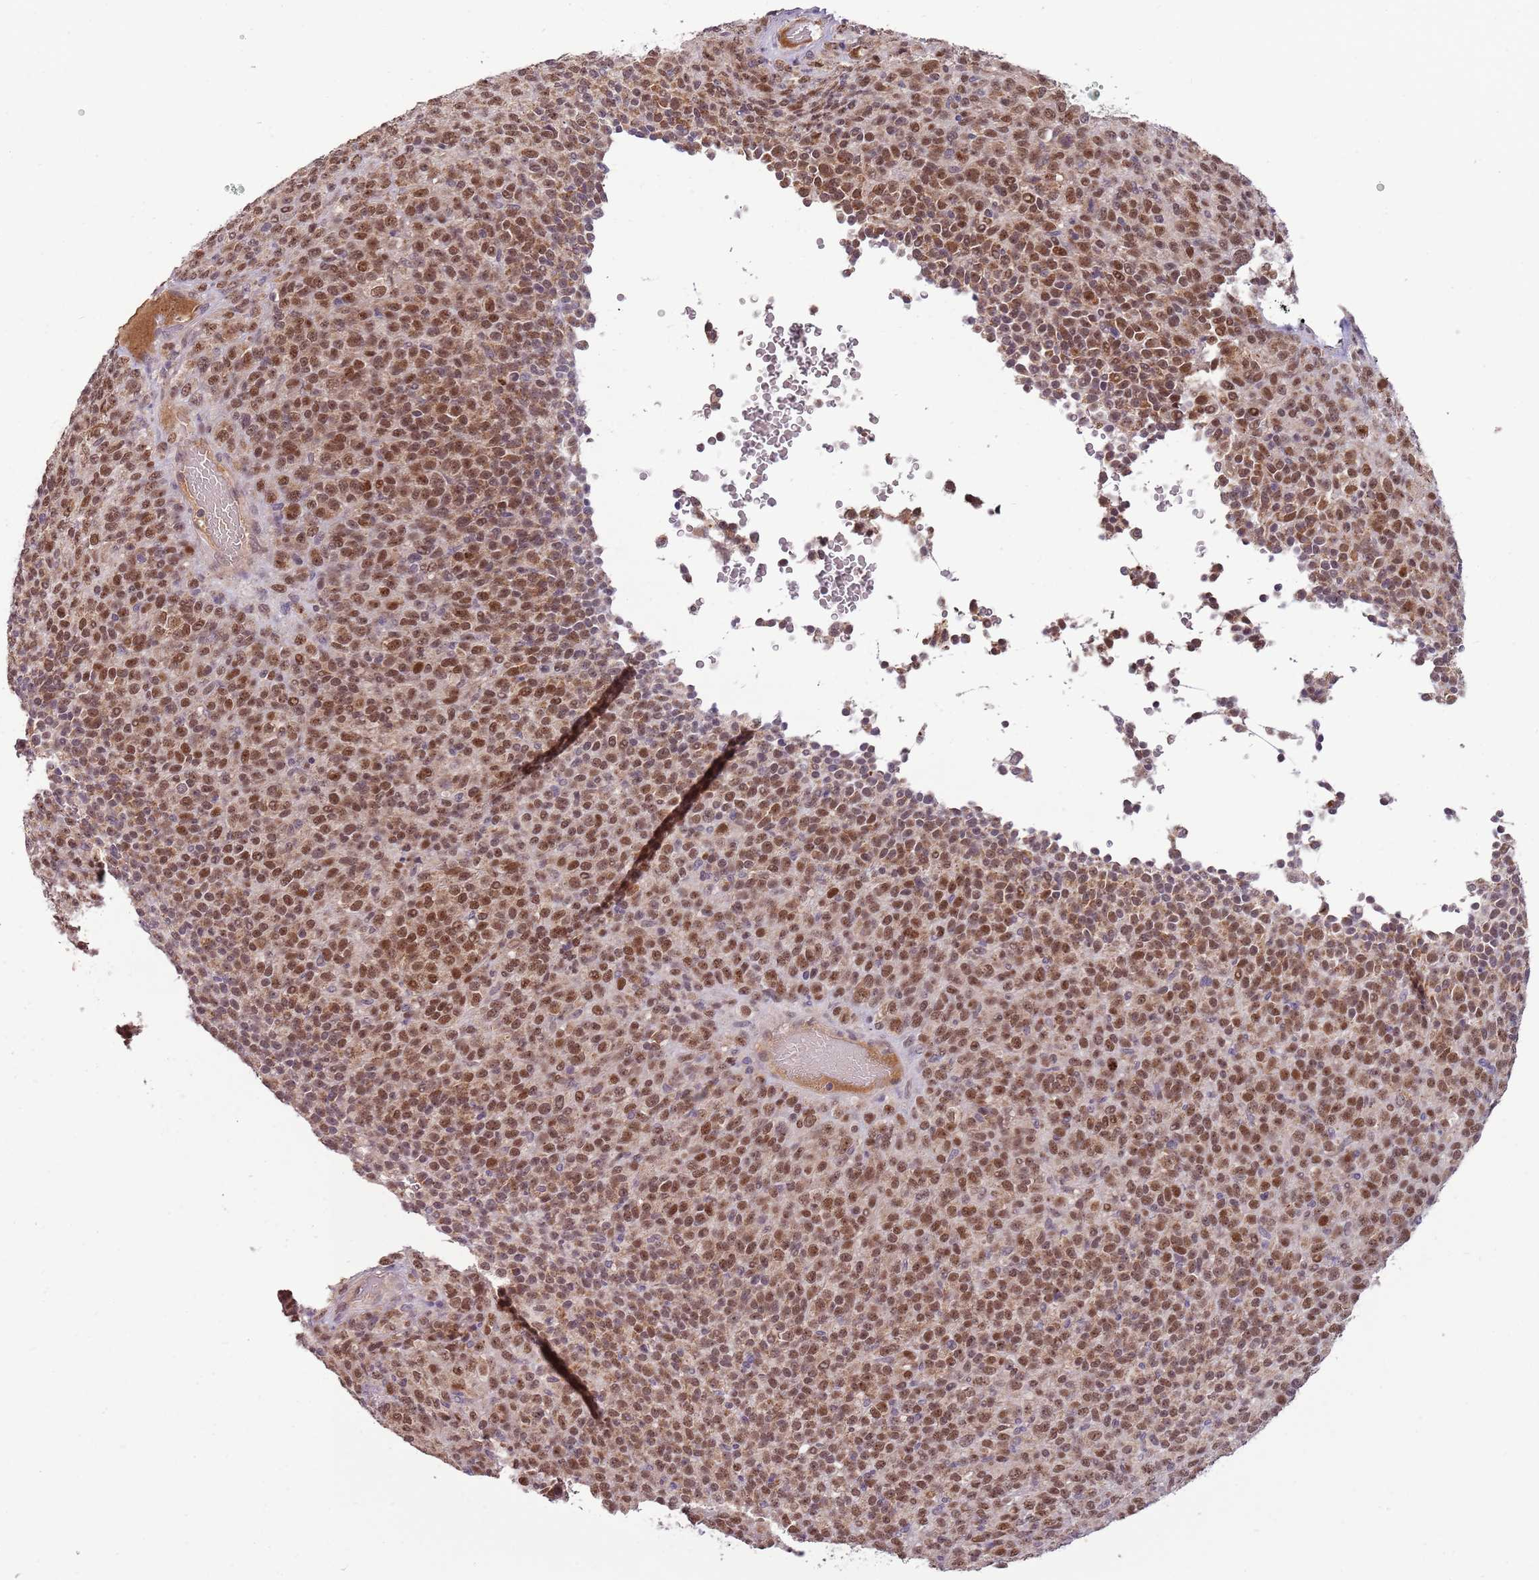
{"staining": {"intensity": "strong", "quantity": ">75%", "location": "nuclear"}, "tissue": "melanoma", "cell_type": "Tumor cells", "image_type": "cancer", "snomed": [{"axis": "morphology", "description": "Malignant melanoma, Metastatic site"}, {"axis": "topography", "description": "Brain"}], "caption": "Protein expression analysis of human malignant melanoma (metastatic site) reveals strong nuclear staining in about >75% of tumor cells.", "gene": "NBPF6", "patient": {"sex": "female", "age": 56}}